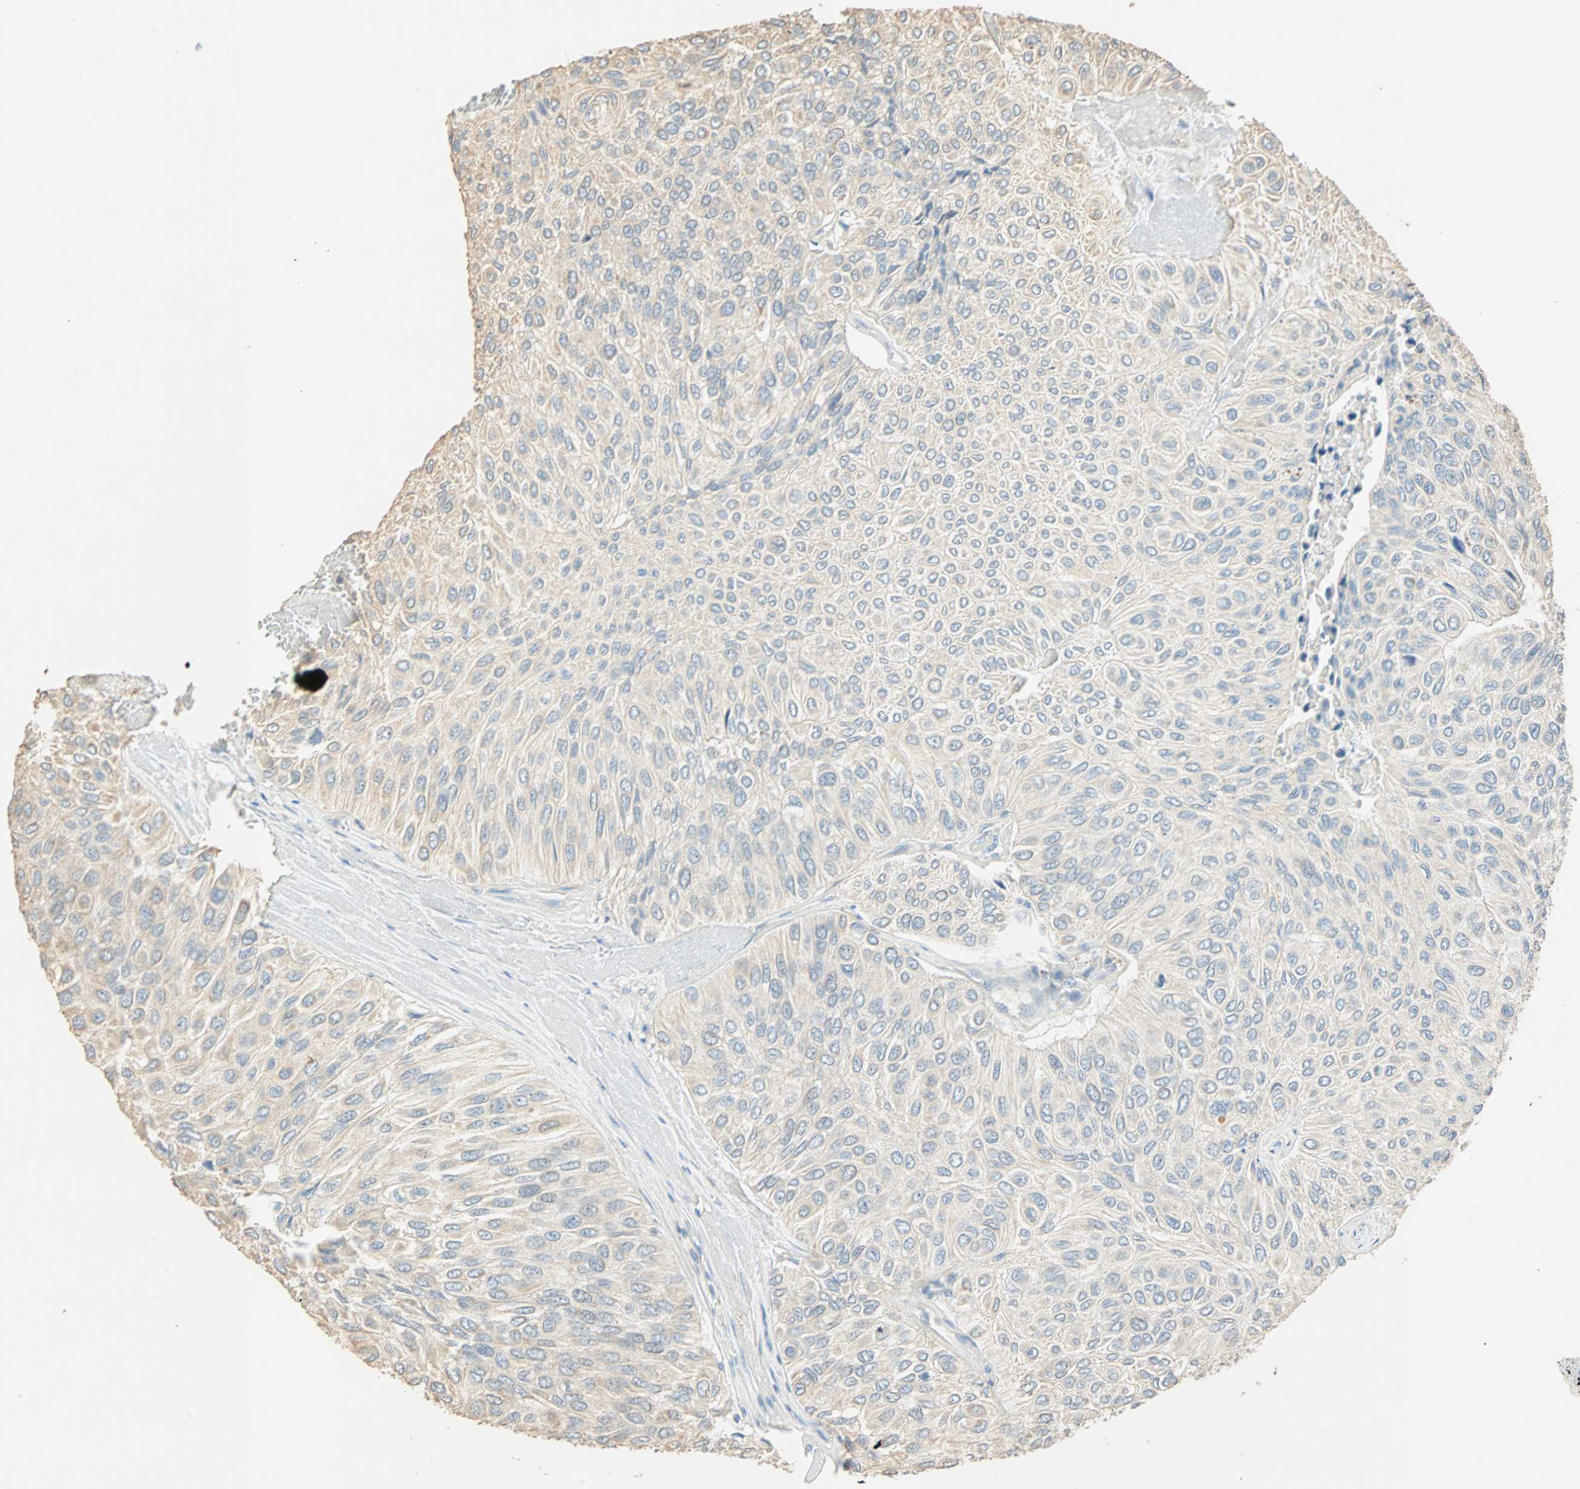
{"staining": {"intensity": "weak", "quantity": ">75%", "location": "cytoplasmic/membranous"}, "tissue": "urothelial cancer", "cell_type": "Tumor cells", "image_type": "cancer", "snomed": [{"axis": "morphology", "description": "Urothelial carcinoma, High grade"}, {"axis": "topography", "description": "Urinary bladder"}], "caption": "Weak cytoplasmic/membranous staining is seen in about >75% of tumor cells in urothelial cancer.", "gene": "RAD18", "patient": {"sex": "male", "age": 66}}